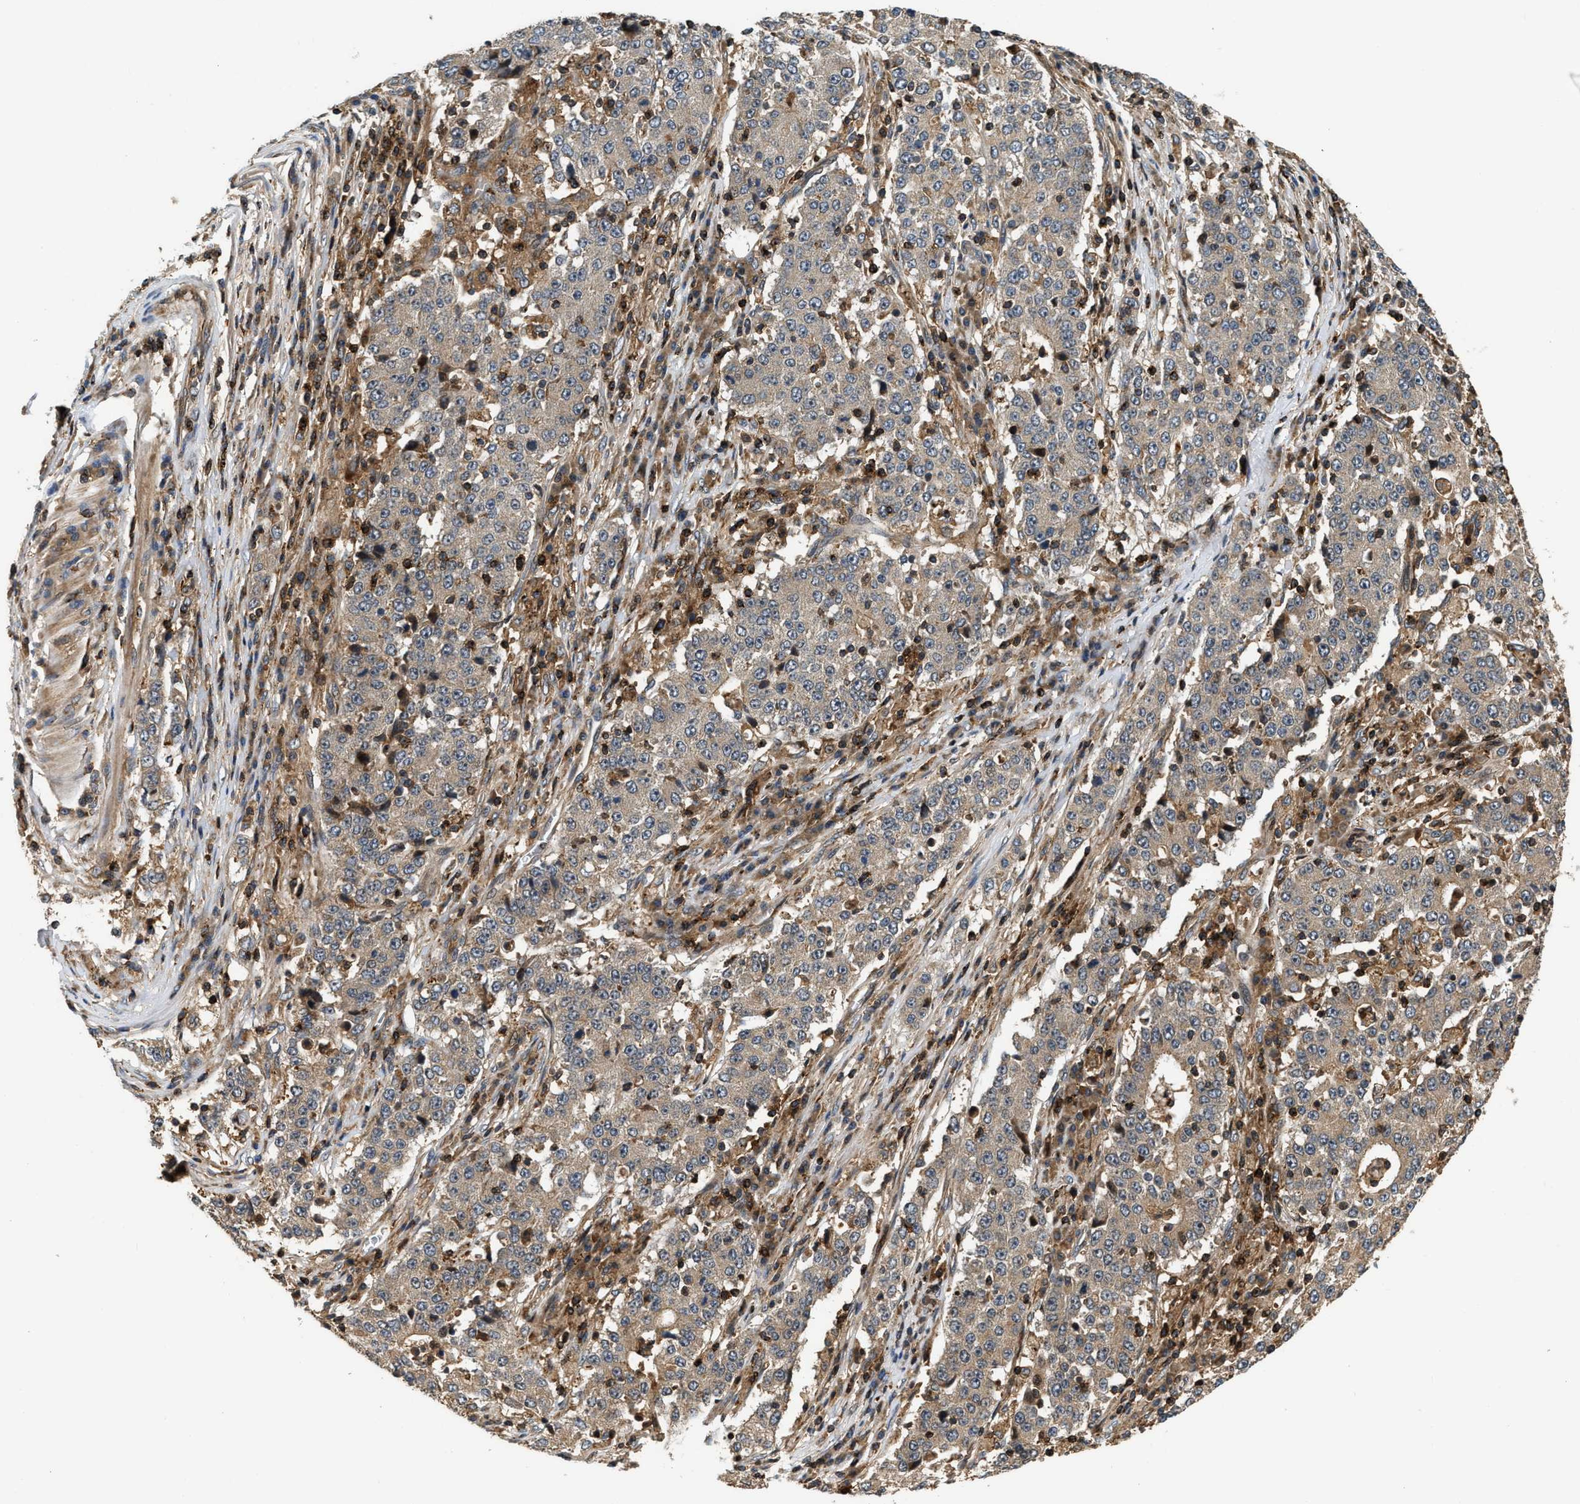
{"staining": {"intensity": "weak", "quantity": ">75%", "location": "cytoplasmic/membranous"}, "tissue": "stomach cancer", "cell_type": "Tumor cells", "image_type": "cancer", "snomed": [{"axis": "morphology", "description": "Adenocarcinoma, NOS"}, {"axis": "topography", "description": "Stomach"}], "caption": "This photomicrograph reveals immunohistochemistry (IHC) staining of human stomach cancer (adenocarcinoma), with low weak cytoplasmic/membranous expression in approximately >75% of tumor cells.", "gene": "SNX5", "patient": {"sex": "male", "age": 59}}